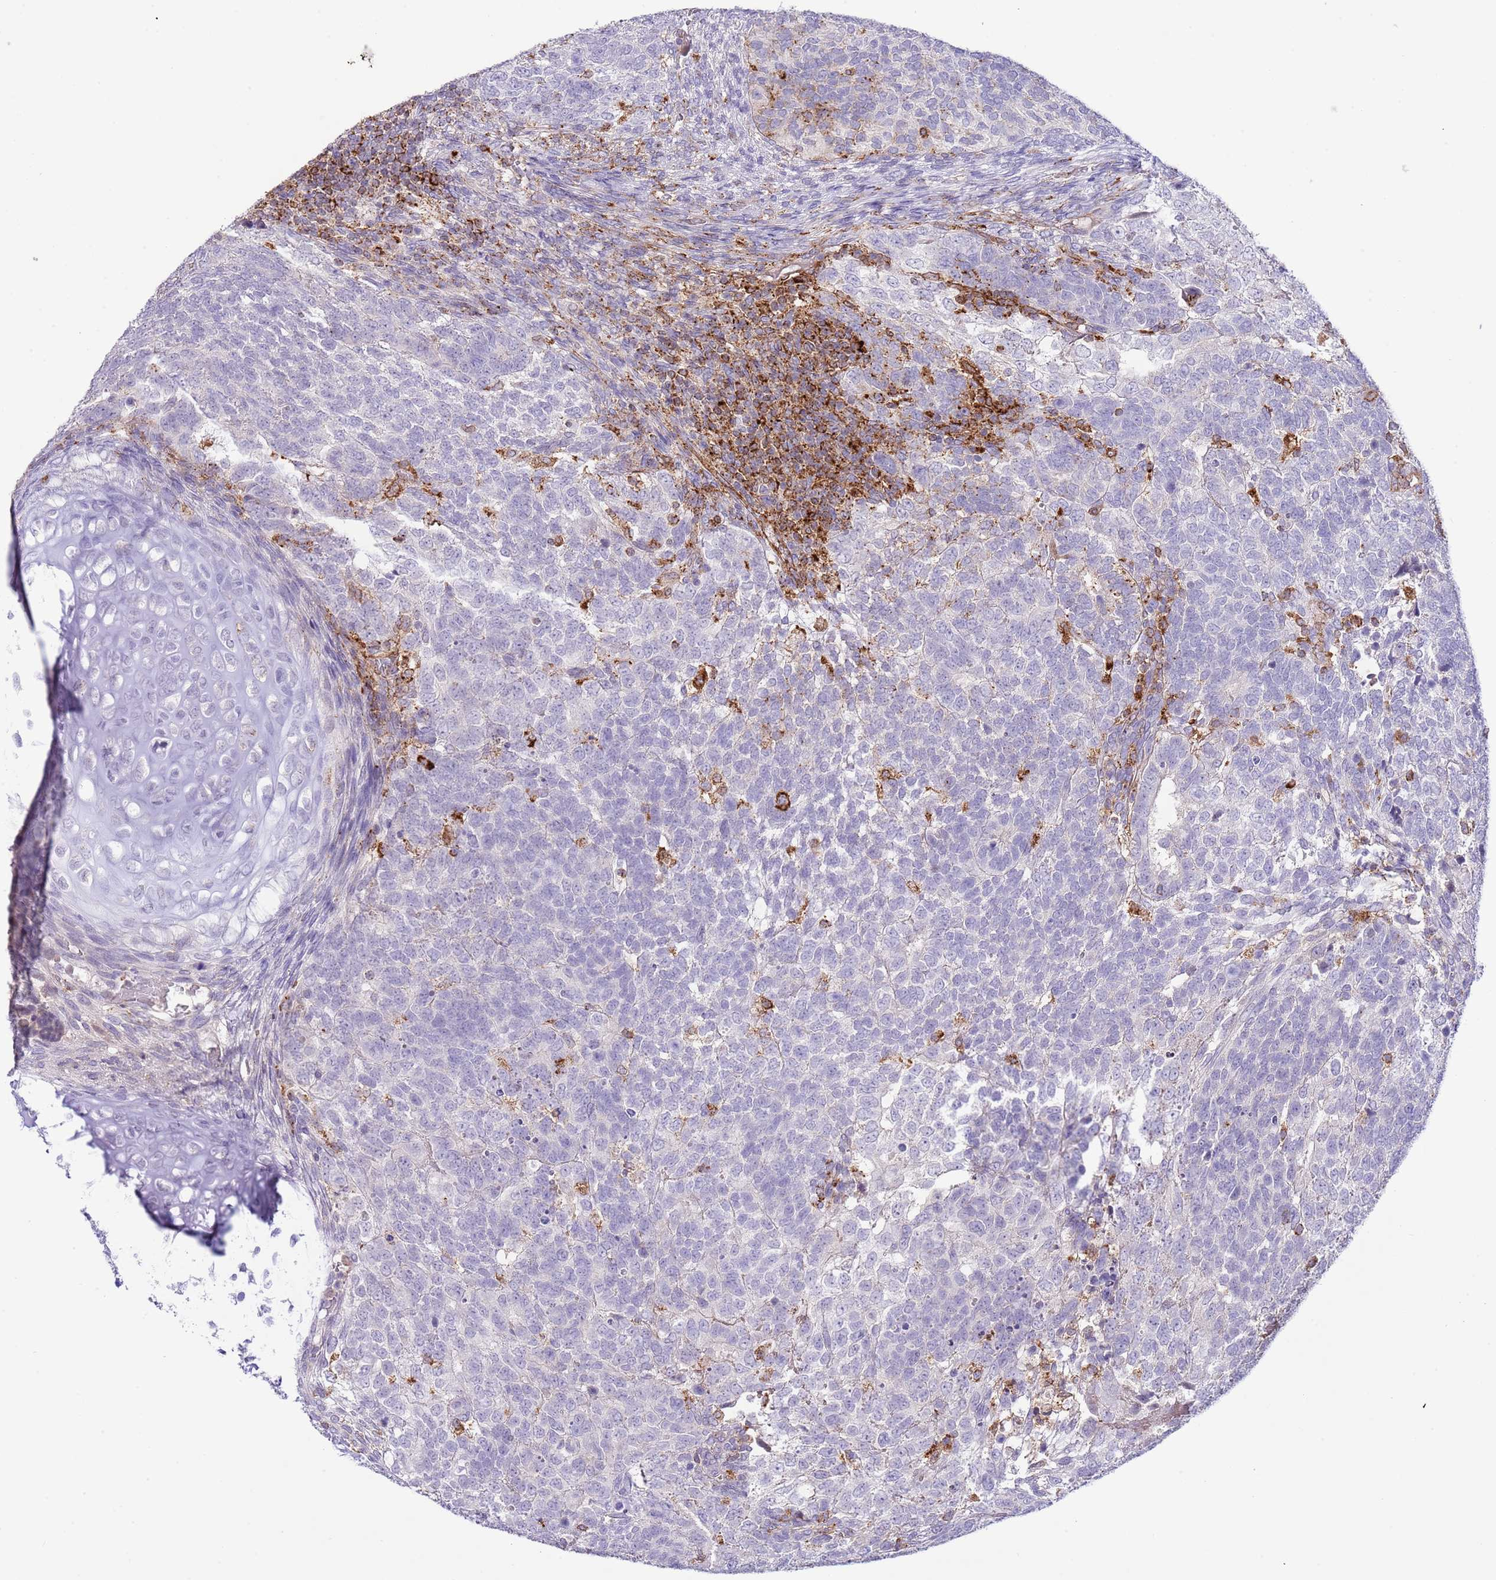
{"staining": {"intensity": "negative", "quantity": "none", "location": "none"}, "tissue": "testis cancer", "cell_type": "Tumor cells", "image_type": "cancer", "snomed": [{"axis": "morphology", "description": "Carcinoma, Embryonal, NOS"}, {"axis": "topography", "description": "Testis"}], "caption": "An immunohistochemistry histopathology image of embryonal carcinoma (testis) is shown. There is no staining in tumor cells of embryonal carcinoma (testis).", "gene": "ABHD17A", "patient": {"sex": "male", "age": 23}}